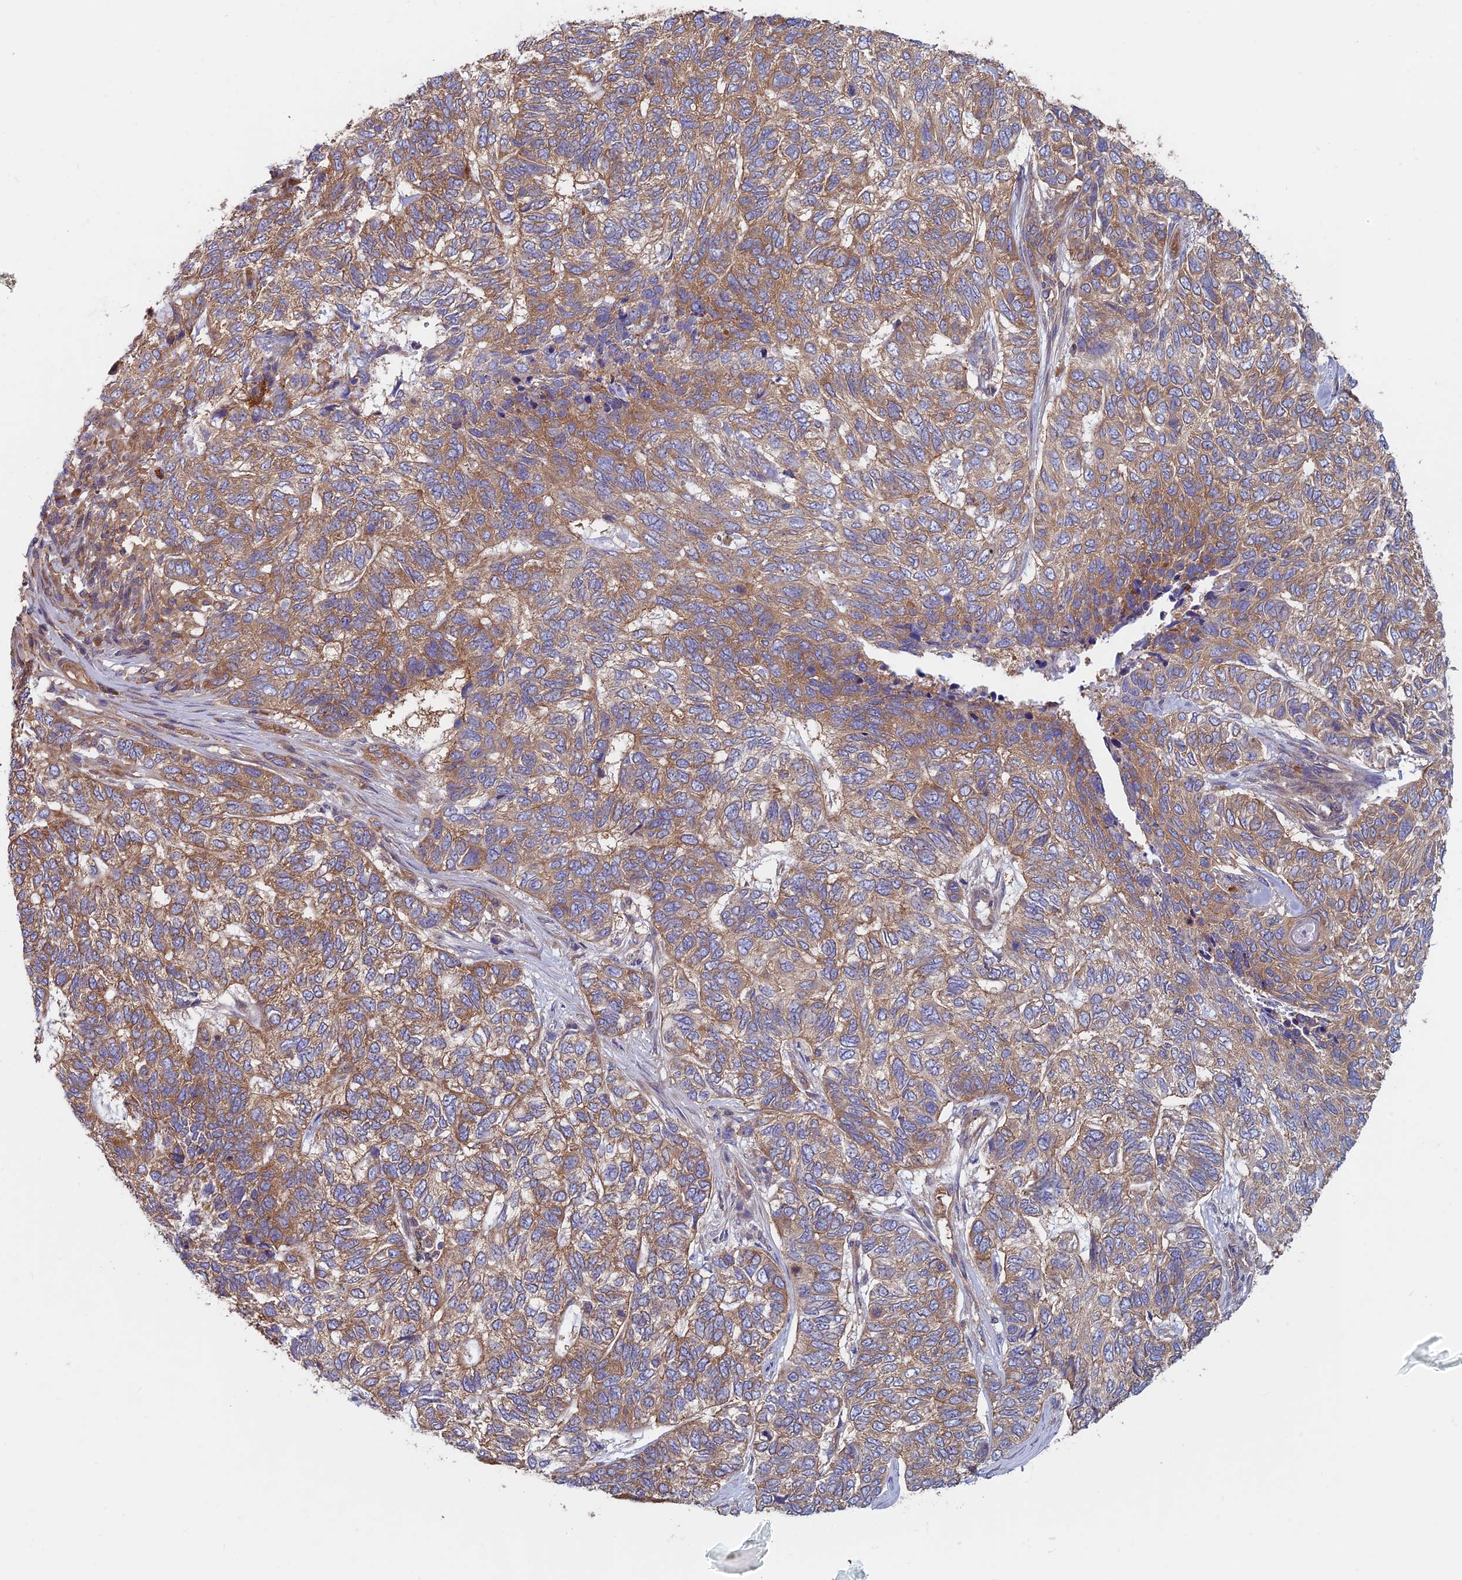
{"staining": {"intensity": "moderate", "quantity": ">75%", "location": "cytoplasmic/membranous"}, "tissue": "skin cancer", "cell_type": "Tumor cells", "image_type": "cancer", "snomed": [{"axis": "morphology", "description": "Basal cell carcinoma"}, {"axis": "topography", "description": "Skin"}], "caption": "Skin cancer (basal cell carcinoma) stained with DAB (3,3'-diaminobenzidine) immunohistochemistry displays medium levels of moderate cytoplasmic/membranous positivity in approximately >75% of tumor cells.", "gene": "DNM1L", "patient": {"sex": "female", "age": 65}}